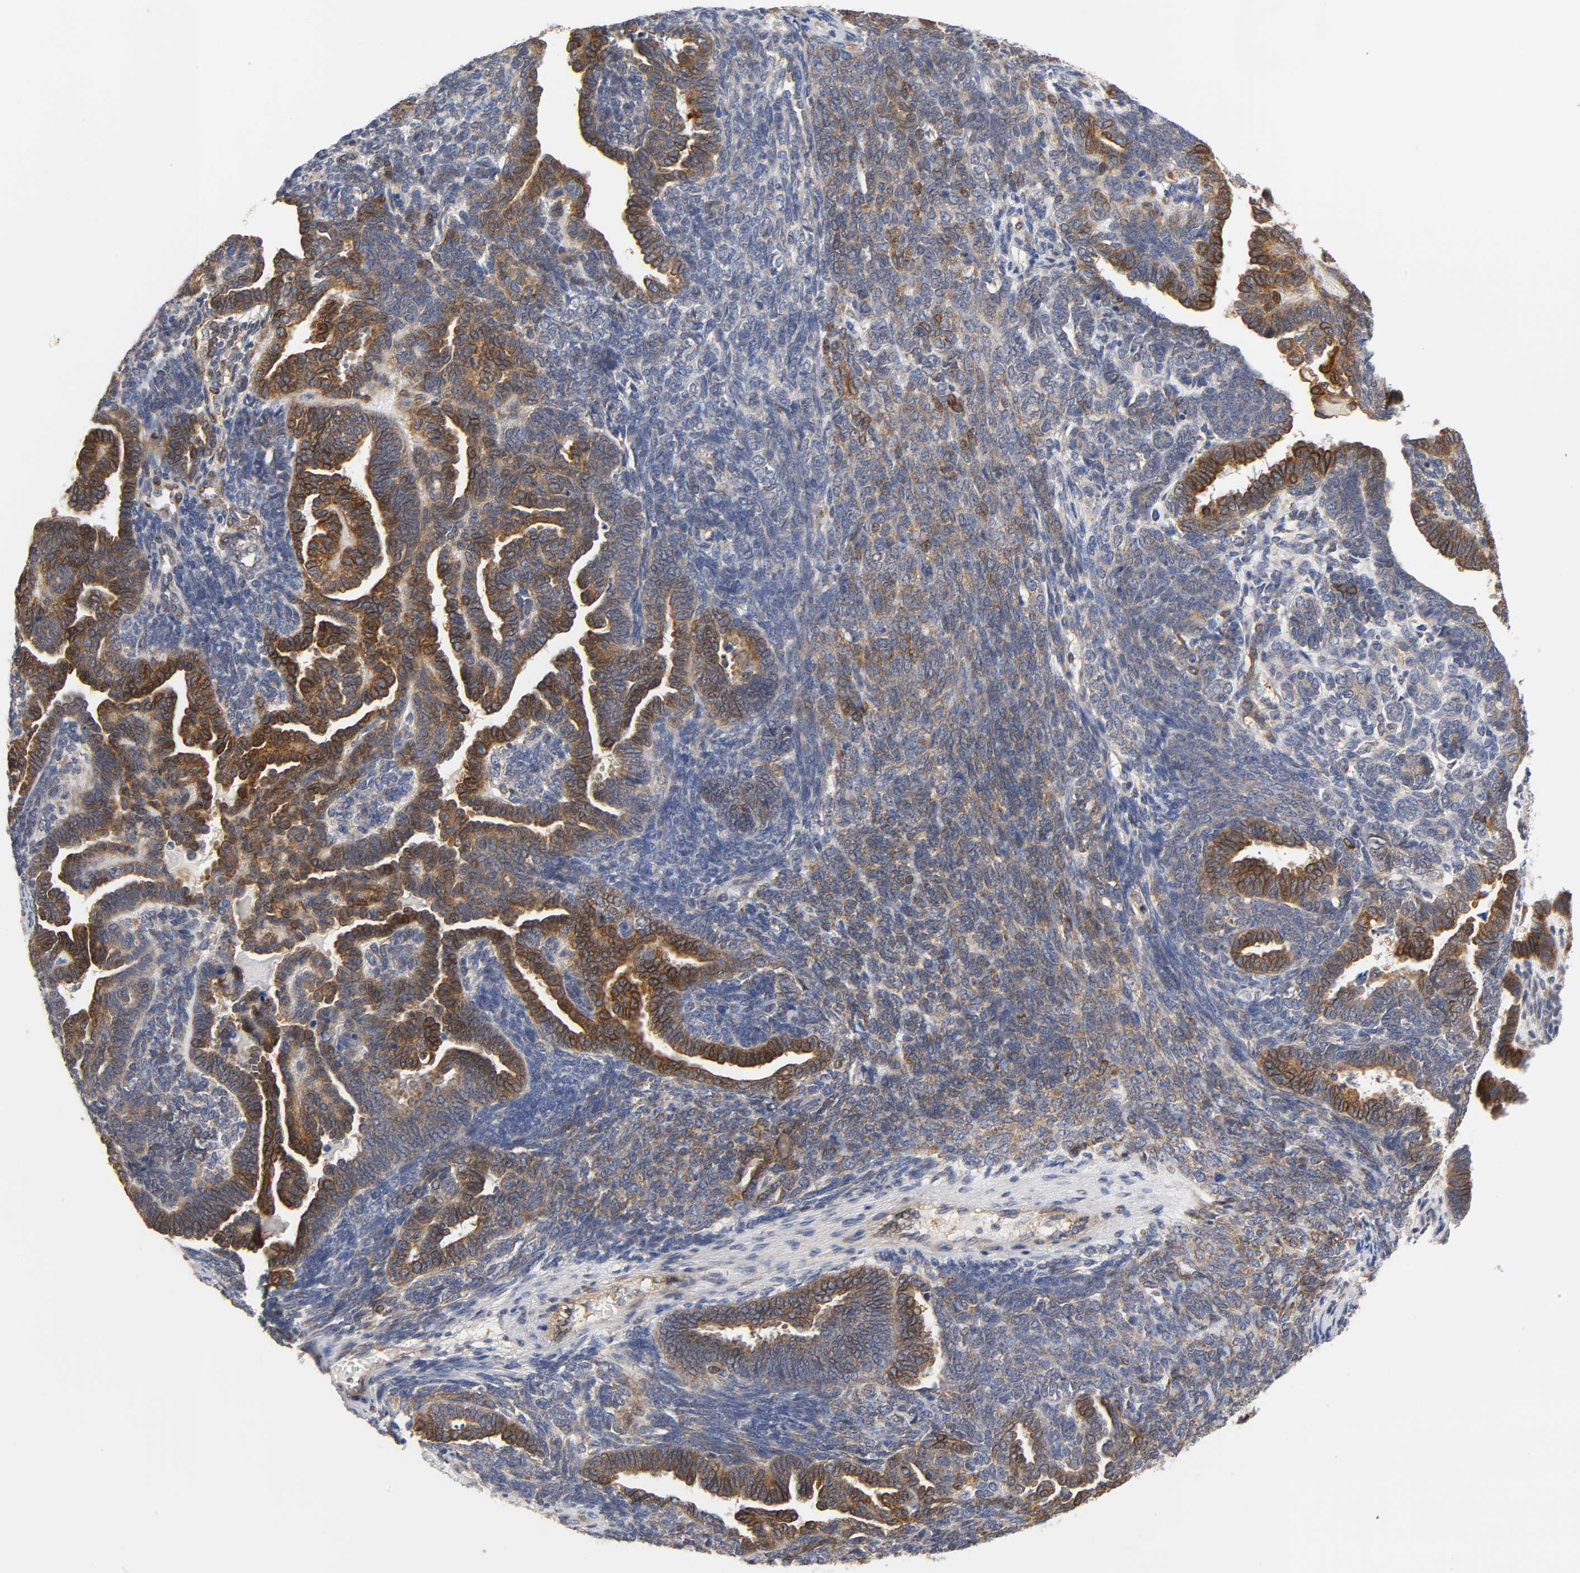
{"staining": {"intensity": "strong", "quantity": ">75%", "location": "cytoplasmic/membranous"}, "tissue": "endometrial cancer", "cell_type": "Tumor cells", "image_type": "cancer", "snomed": [{"axis": "morphology", "description": "Neoplasm, malignant, NOS"}, {"axis": "topography", "description": "Endometrium"}], "caption": "Immunohistochemistry (IHC) of human endometrial cancer (malignant neoplasm) exhibits high levels of strong cytoplasmic/membranous staining in about >75% of tumor cells. (brown staining indicates protein expression, while blue staining denotes nuclei).", "gene": "POR", "patient": {"sex": "female", "age": 74}}